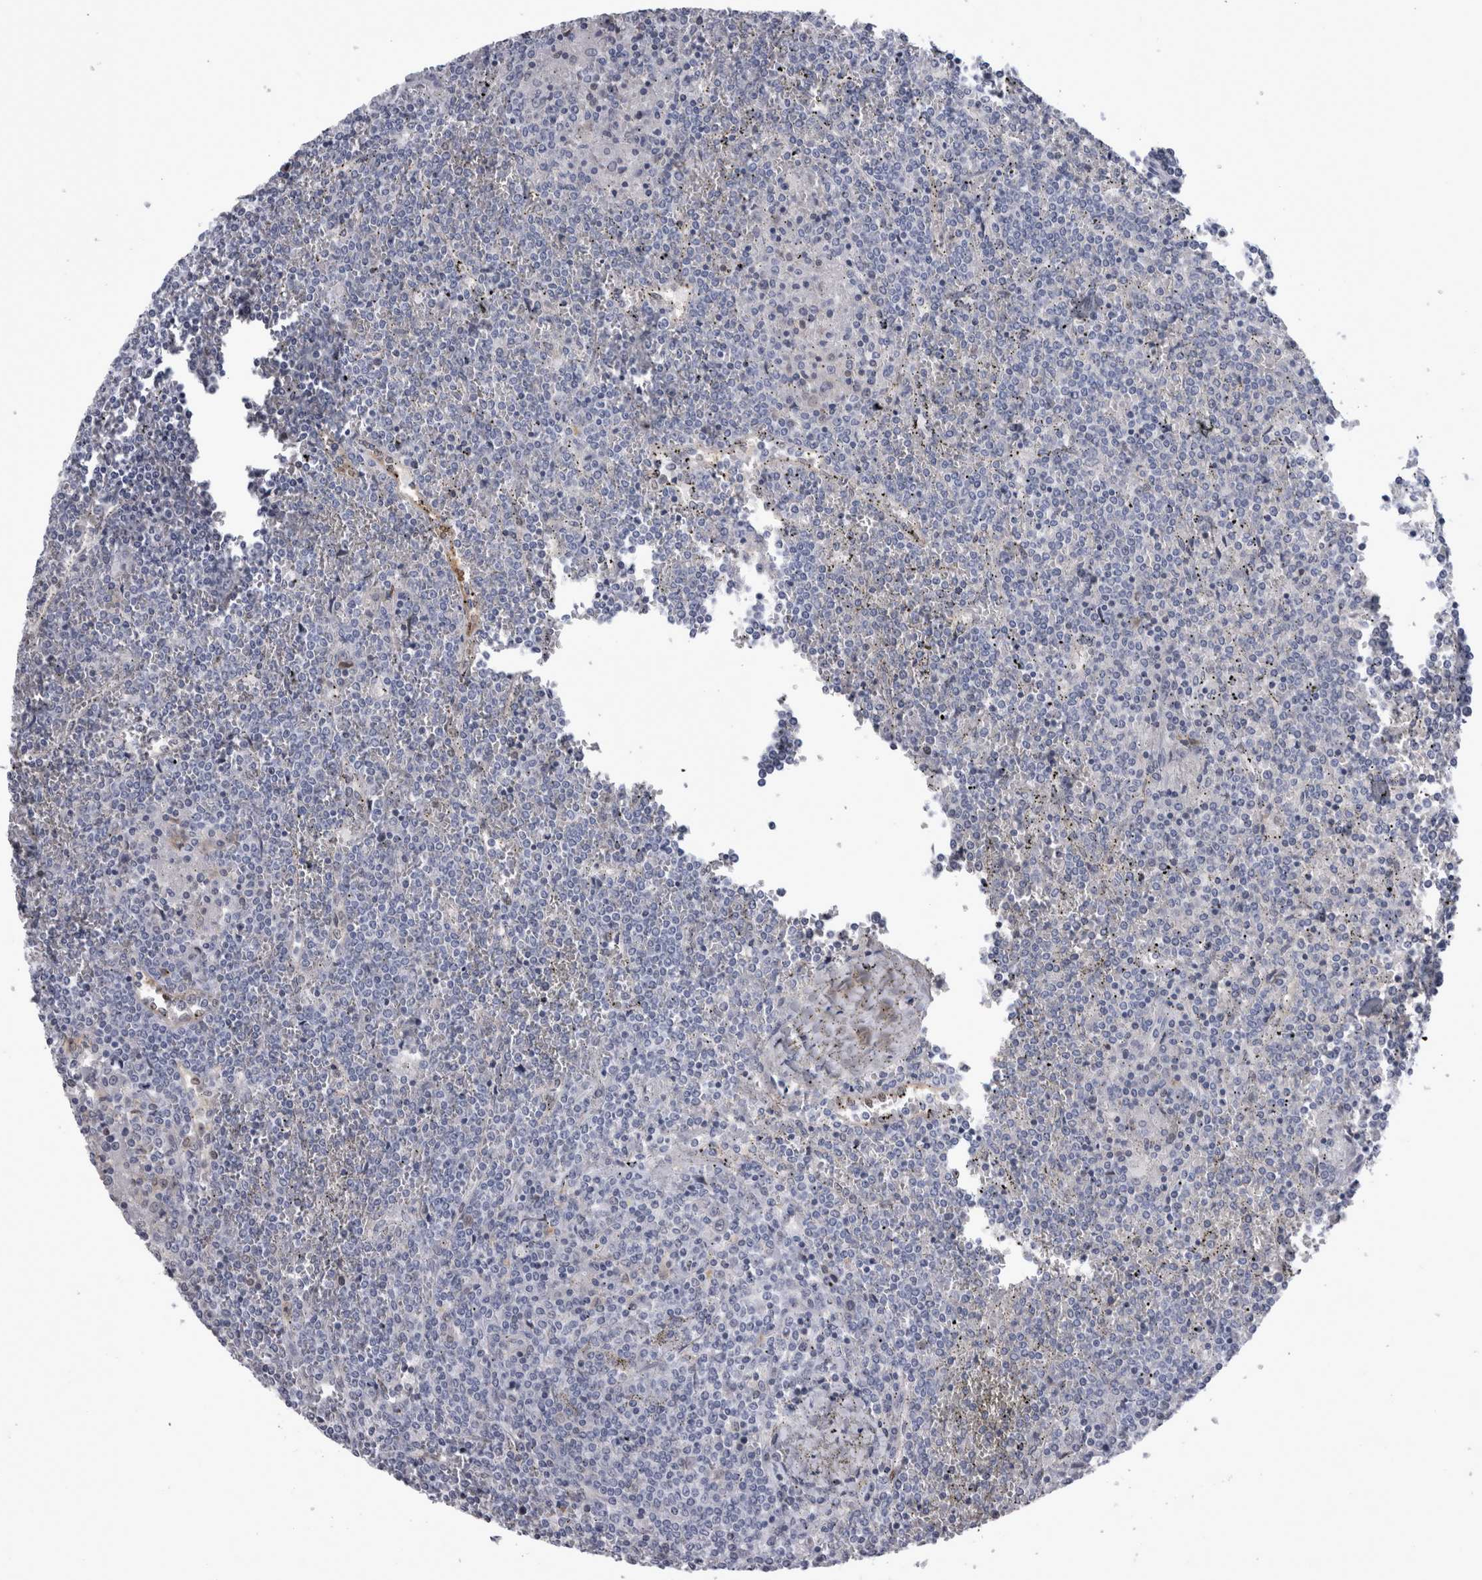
{"staining": {"intensity": "negative", "quantity": "none", "location": "none"}, "tissue": "lymphoma", "cell_type": "Tumor cells", "image_type": "cancer", "snomed": [{"axis": "morphology", "description": "Malignant lymphoma, non-Hodgkin's type, Low grade"}, {"axis": "topography", "description": "Spleen"}], "caption": "The photomicrograph reveals no significant staining in tumor cells of lymphoma. (Stains: DAB (3,3'-diaminobenzidine) immunohistochemistry (IHC) with hematoxylin counter stain, Microscopy: brightfield microscopy at high magnification).", "gene": "ACOT7", "patient": {"sex": "female", "age": 19}}